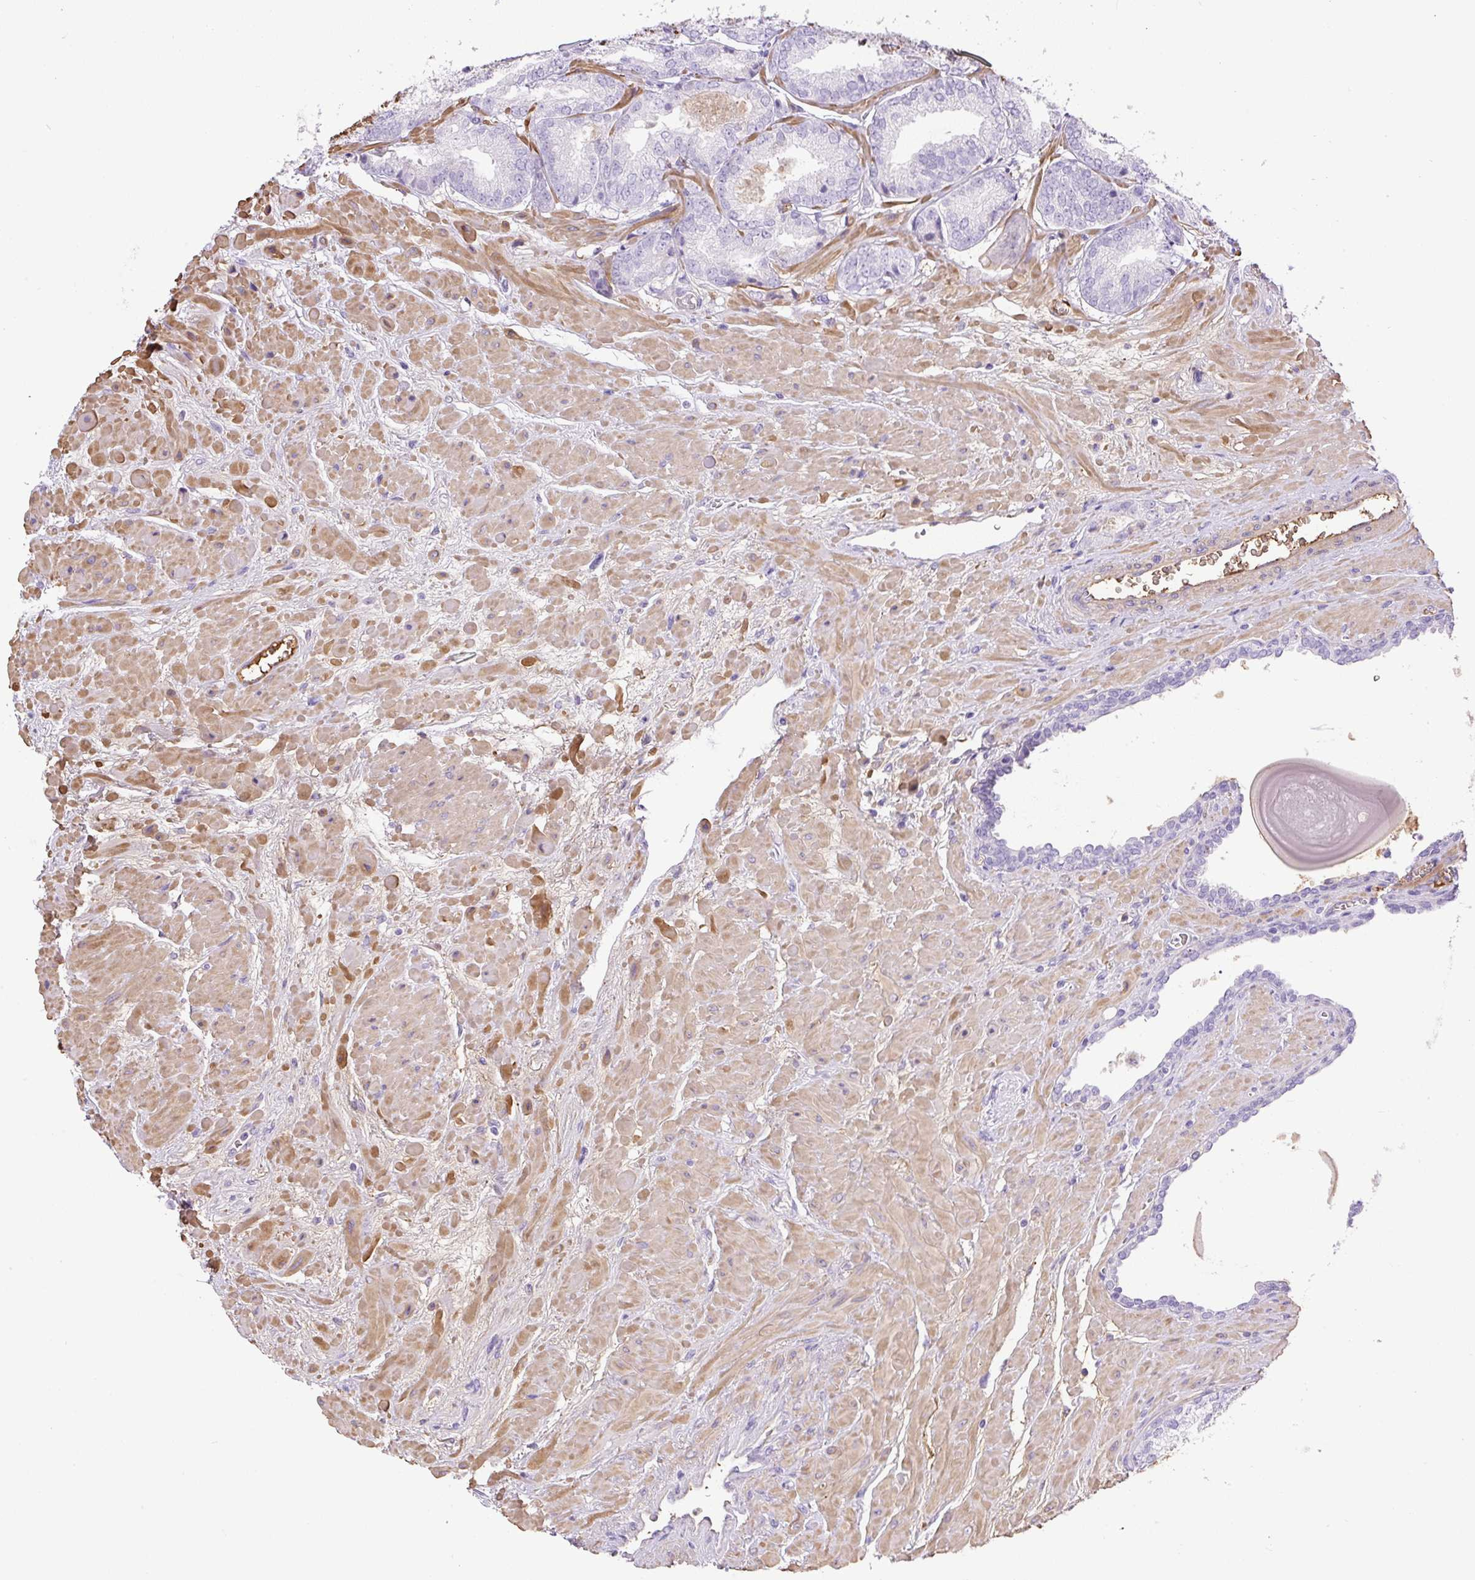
{"staining": {"intensity": "negative", "quantity": "none", "location": "none"}, "tissue": "prostate cancer", "cell_type": "Tumor cells", "image_type": "cancer", "snomed": [{"axis": "morphology", "description": "Adenocarcinoma, High grade"}, {"axis": "topography", "description": "Prostate"}], "caption": "Tumor cells are negative for brown protein staining in adenocarcinoma (high-grade) (prostate).", "gene": "TDRD15", "patient": {"sex": "male", "age": 68}}